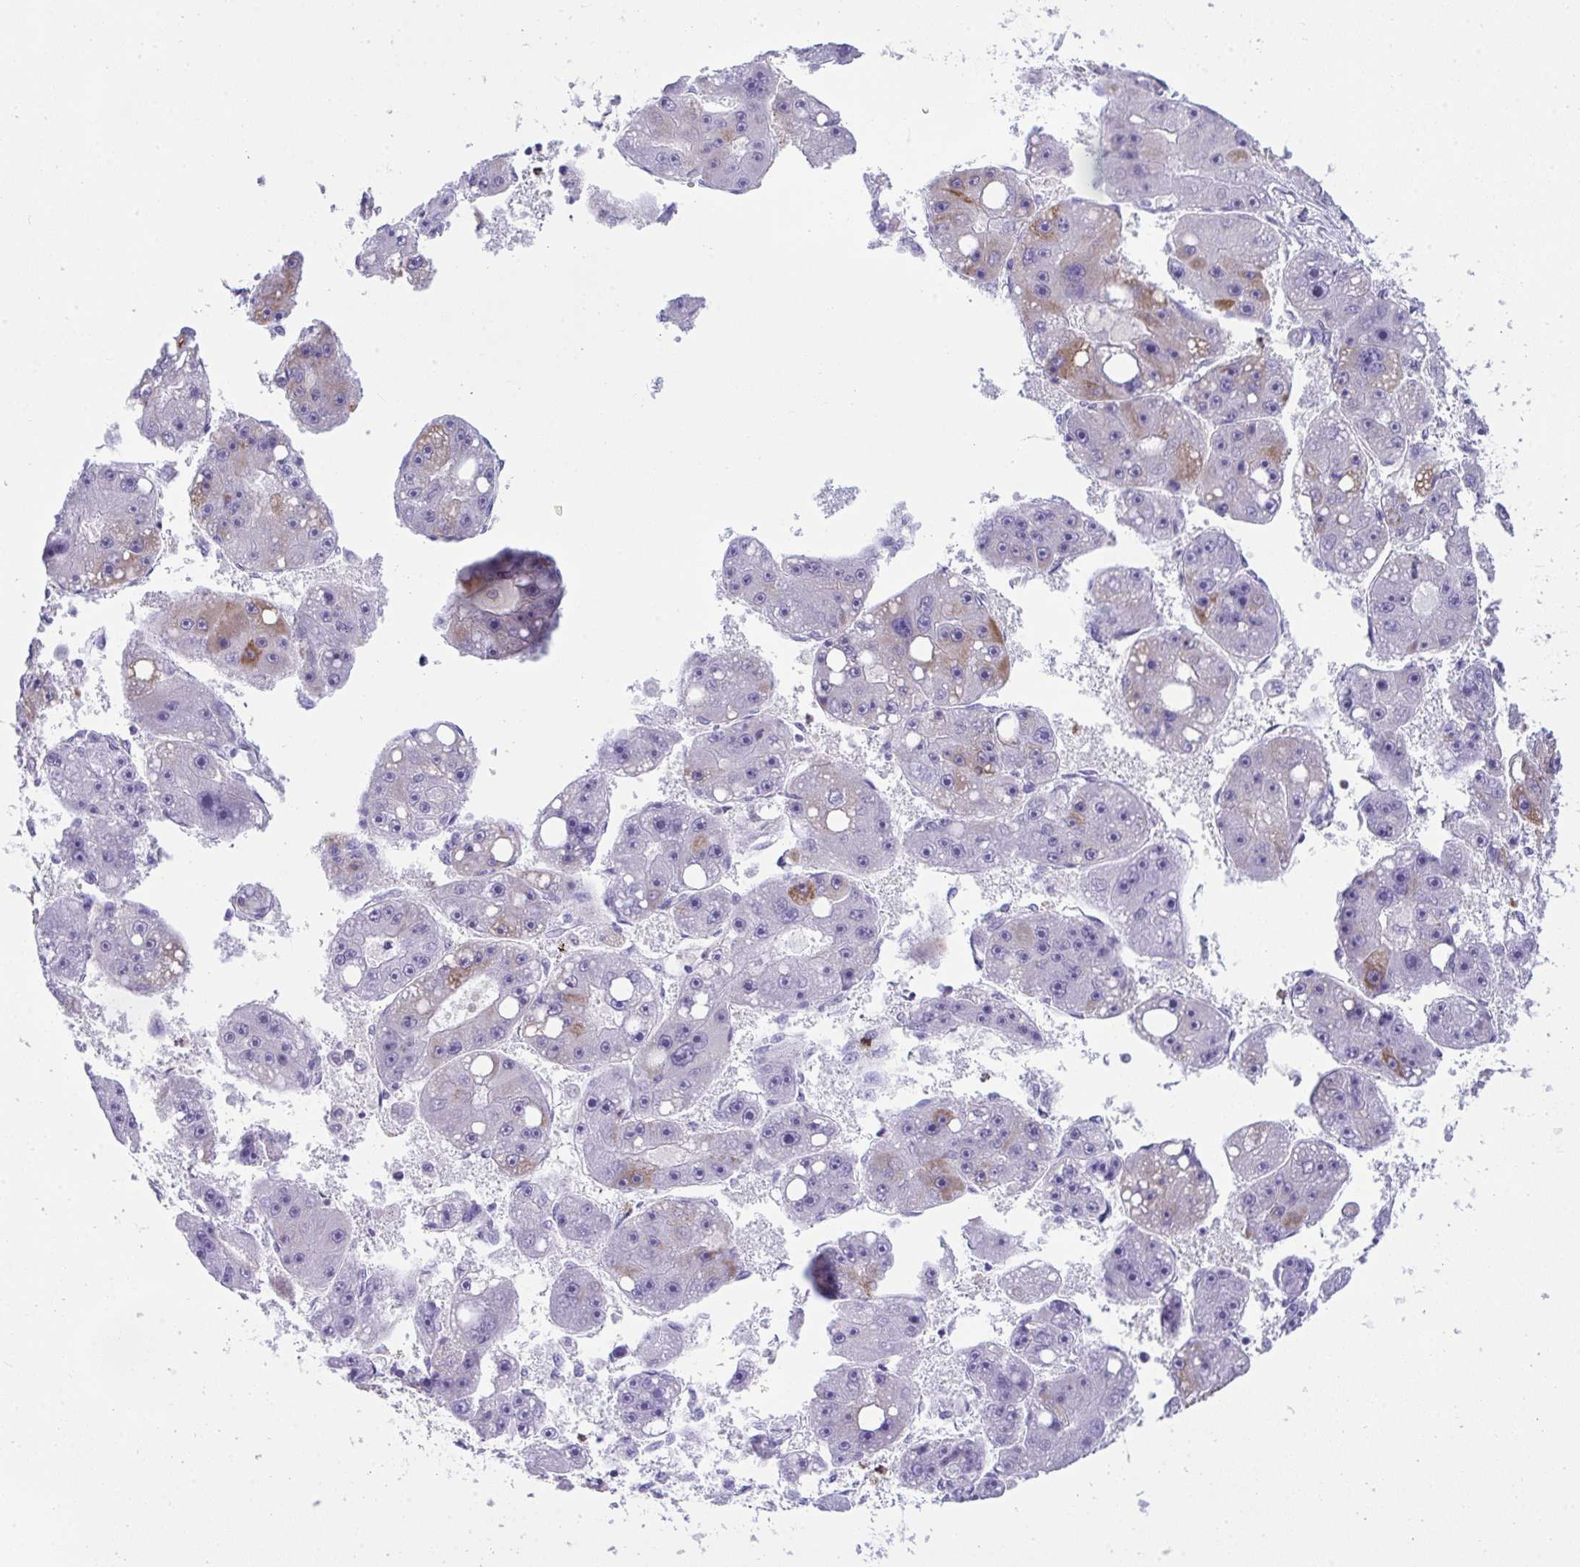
{"staining": {"intensity": "moderate", "quantity": "<25%", "location": "cytoplasmic/membranous"}, "tissue": "liver cancer", "cell_type": "Tumor cells", "image_type": "cancer", "snomed": [{"axis": "morphology", "description": "Carcinoma, Hepatocellular, NOS"}, {"axis": "topography", "description": "Liver"}], "caption": "Liver hepatocellular carcinoma stained with a brown dye displays moderate cytoplasmic/membranous positive expression in about <25% of tumor cells.", "gene": "PLA2G12B", "patient": {"sex": "female", "age": 61}}